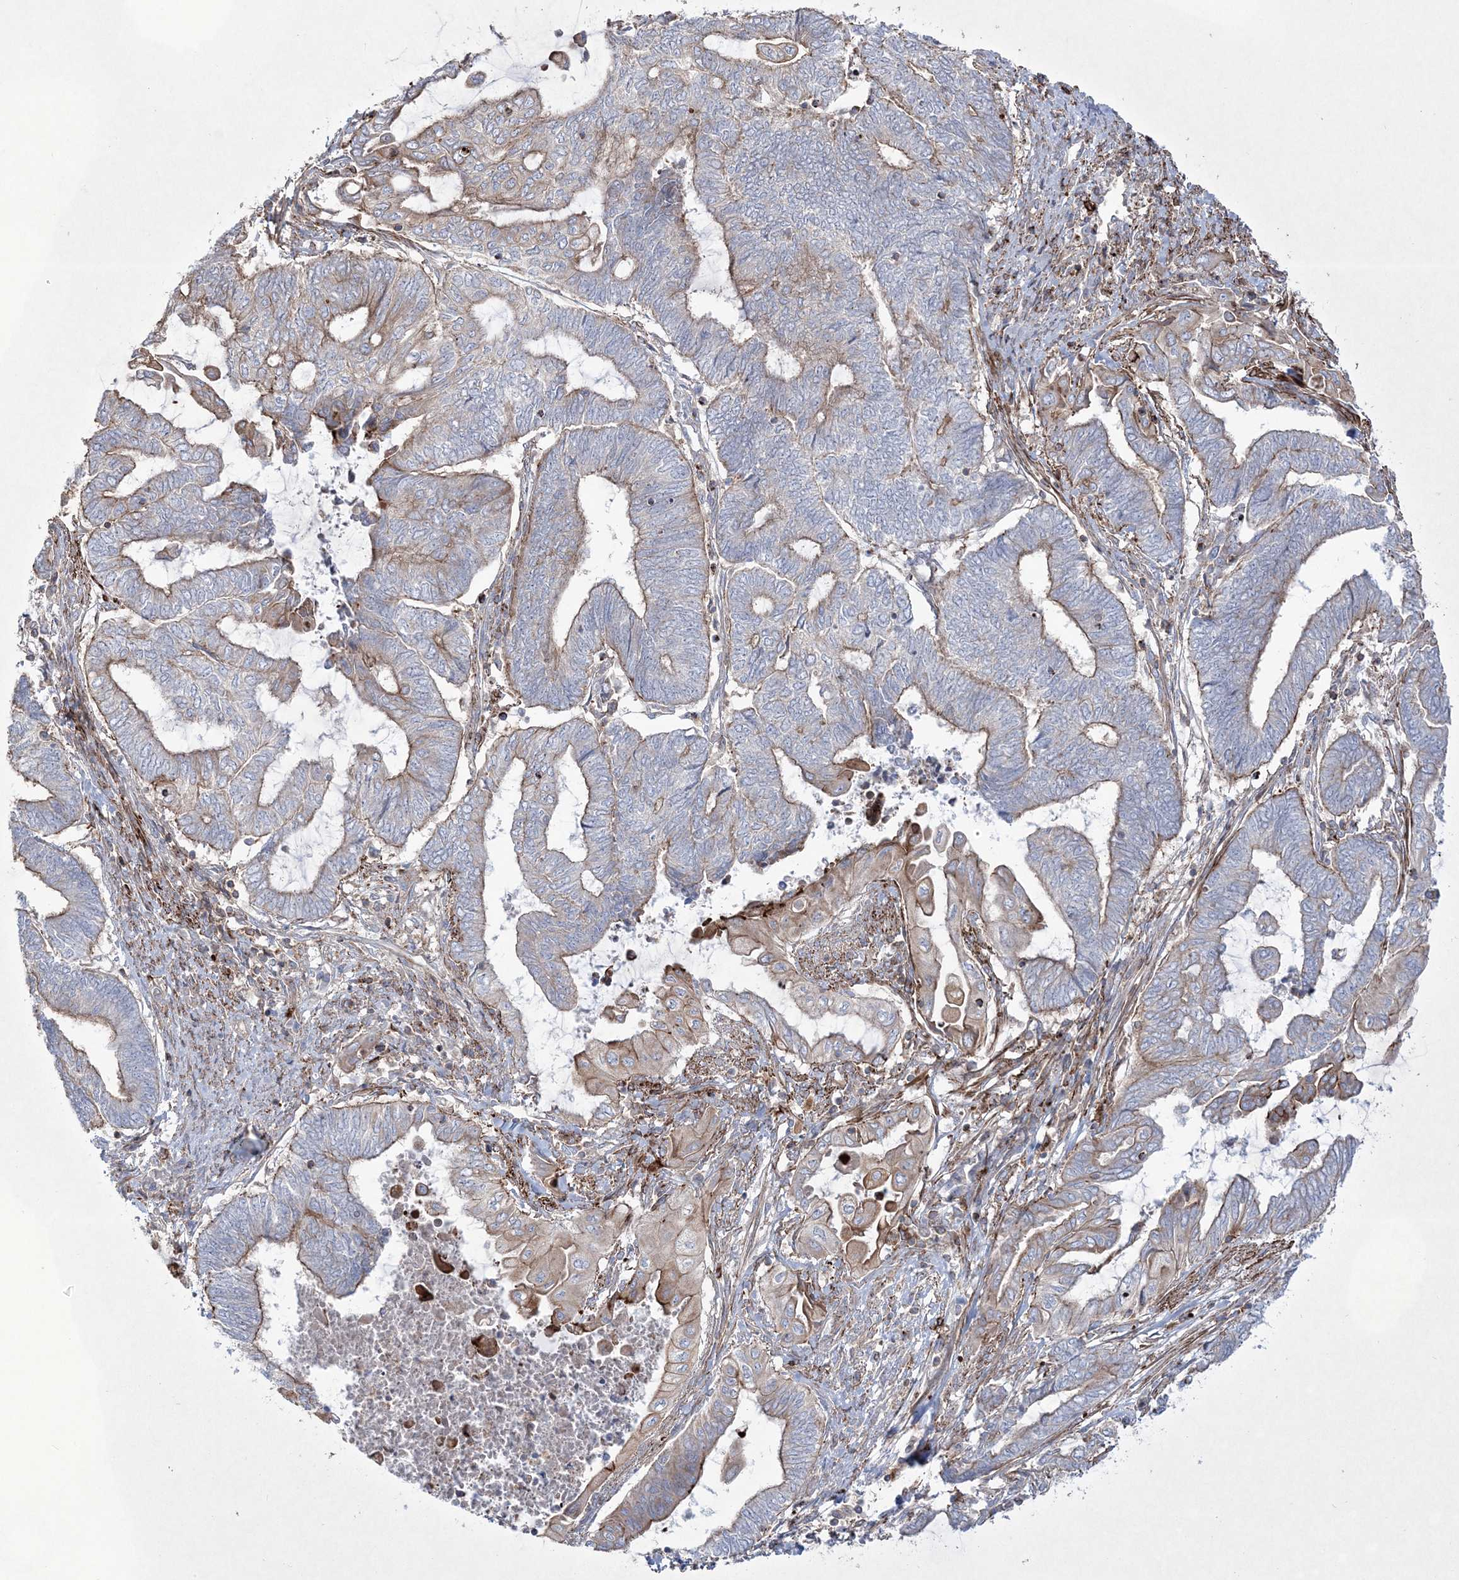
{"staining": {"intensity": "moderate", "quantity": "25%-75%", "location": "cytoplasmic/membranous"}, "tissue": "endometrial cancer", "cell_type": "Tumor cells", "image_type": "cancer", "snomed": [{"axis": "morphology", "description": "Adenocarcinoma, NOS"}, {"axis": "topography", "description": "Uterus"}, {"axis": "topography", "description": "Endometrium"}], "caption": "Approximately 25%-75% of tumor cells in endometrial cancer exhibit moderate cytoplasmic/membranous protein positivity as visualized by brown immunohistochemical staining.", "gene": "RICTOR", "patient": {"sex": "female", "age": 70}}